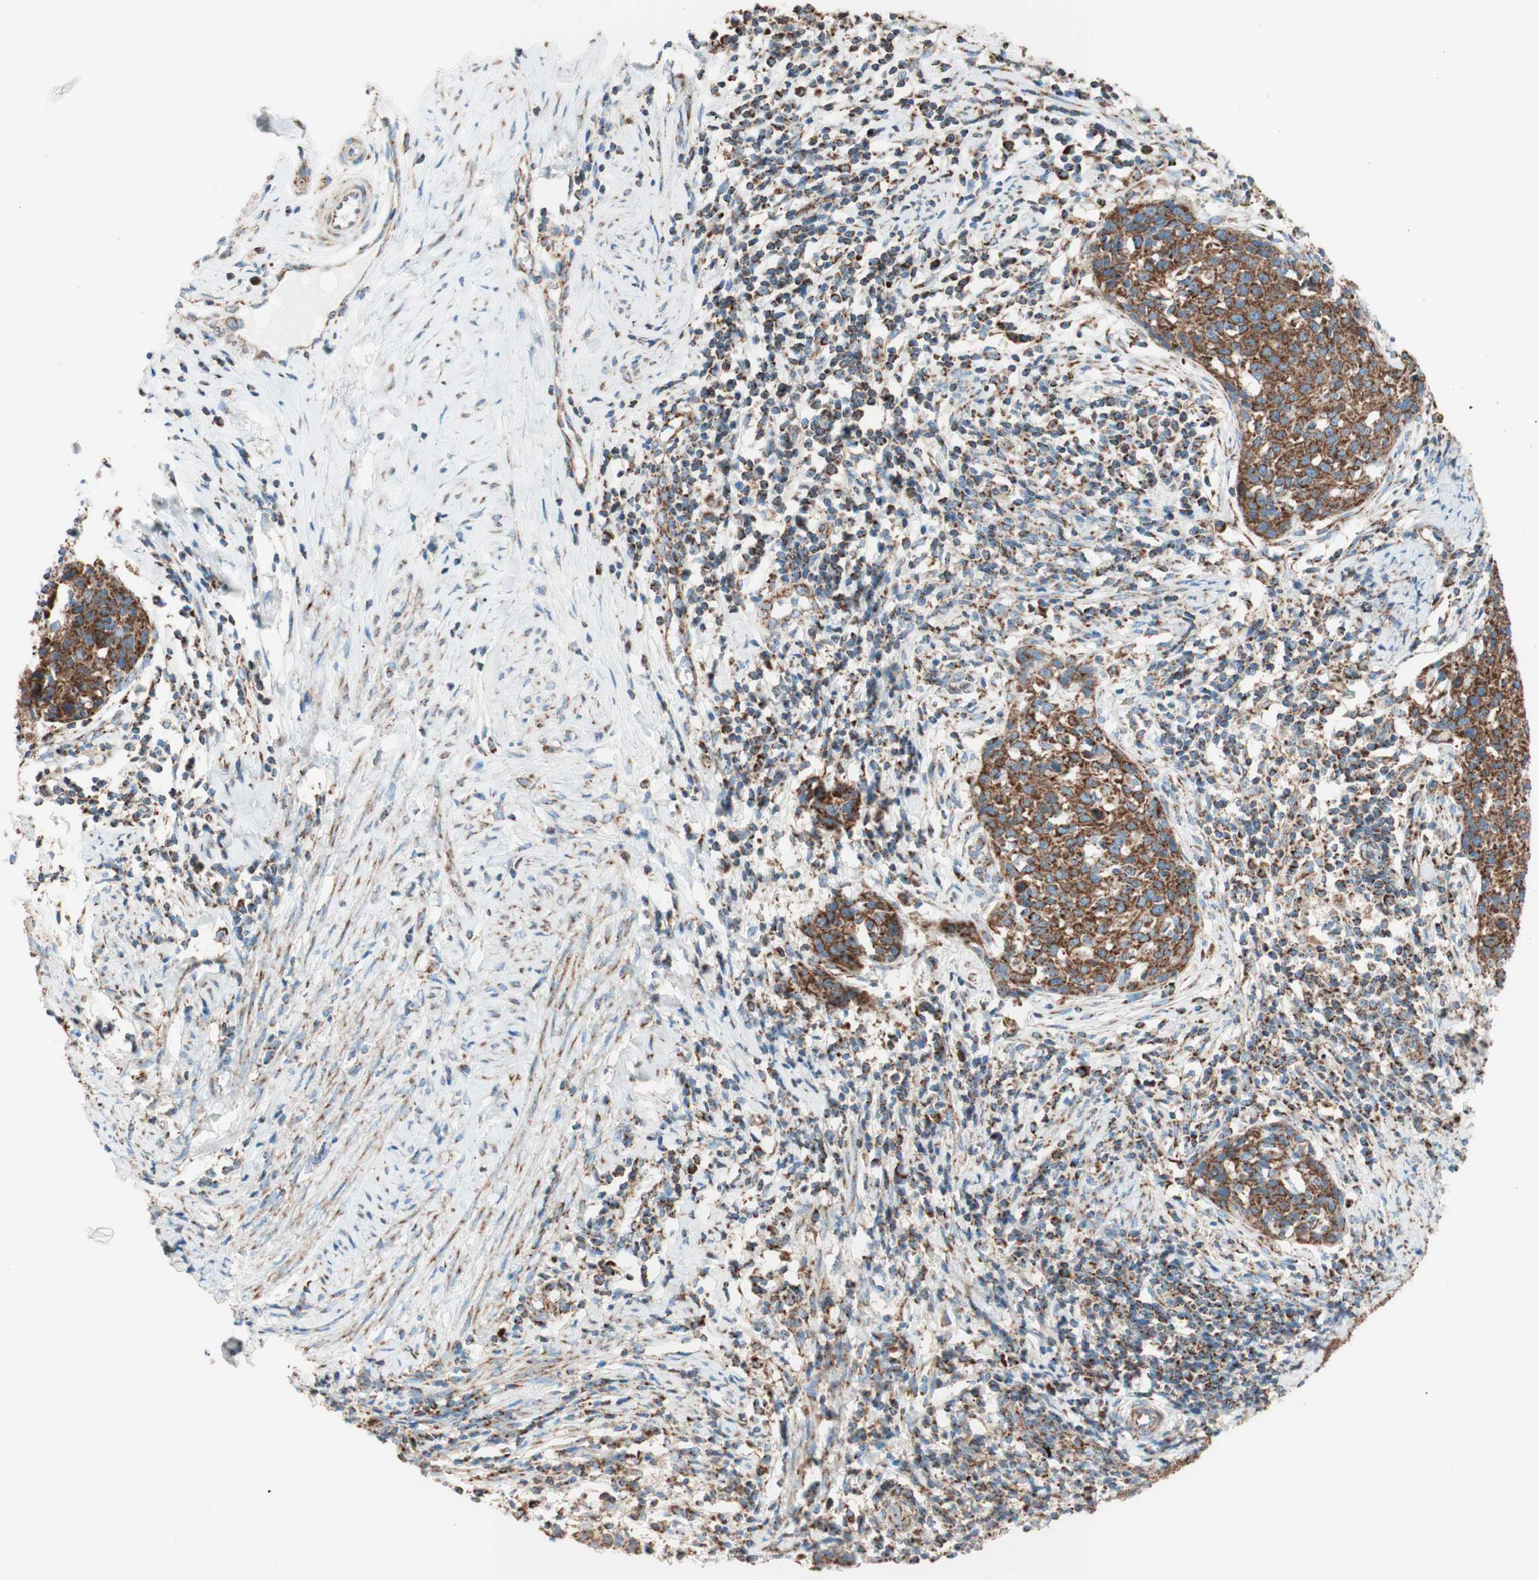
{"staining": {"intensity": "strong", "quantity": ">75%", "location": "cytoplasmic/membranous"}, "tissue": "cervical cancer", "cell_type": "Tumor cells", "image_type": "cancer", "snomed": [{"axis": "morphology", "description": "Squamous cell carcinoma, NOS"}, {"axis": "topography", "description": "Cervix"}], "caption": "A micrograph showing strong cytoplasmic/membranous expression in approximately >75% of tumor cells in cervical cancer (squamous cell carcinoma), as visualized by brown immunohistochemical staining.", "gene": "TOMM20", "patient": {"sex": "female", "age": 38}}